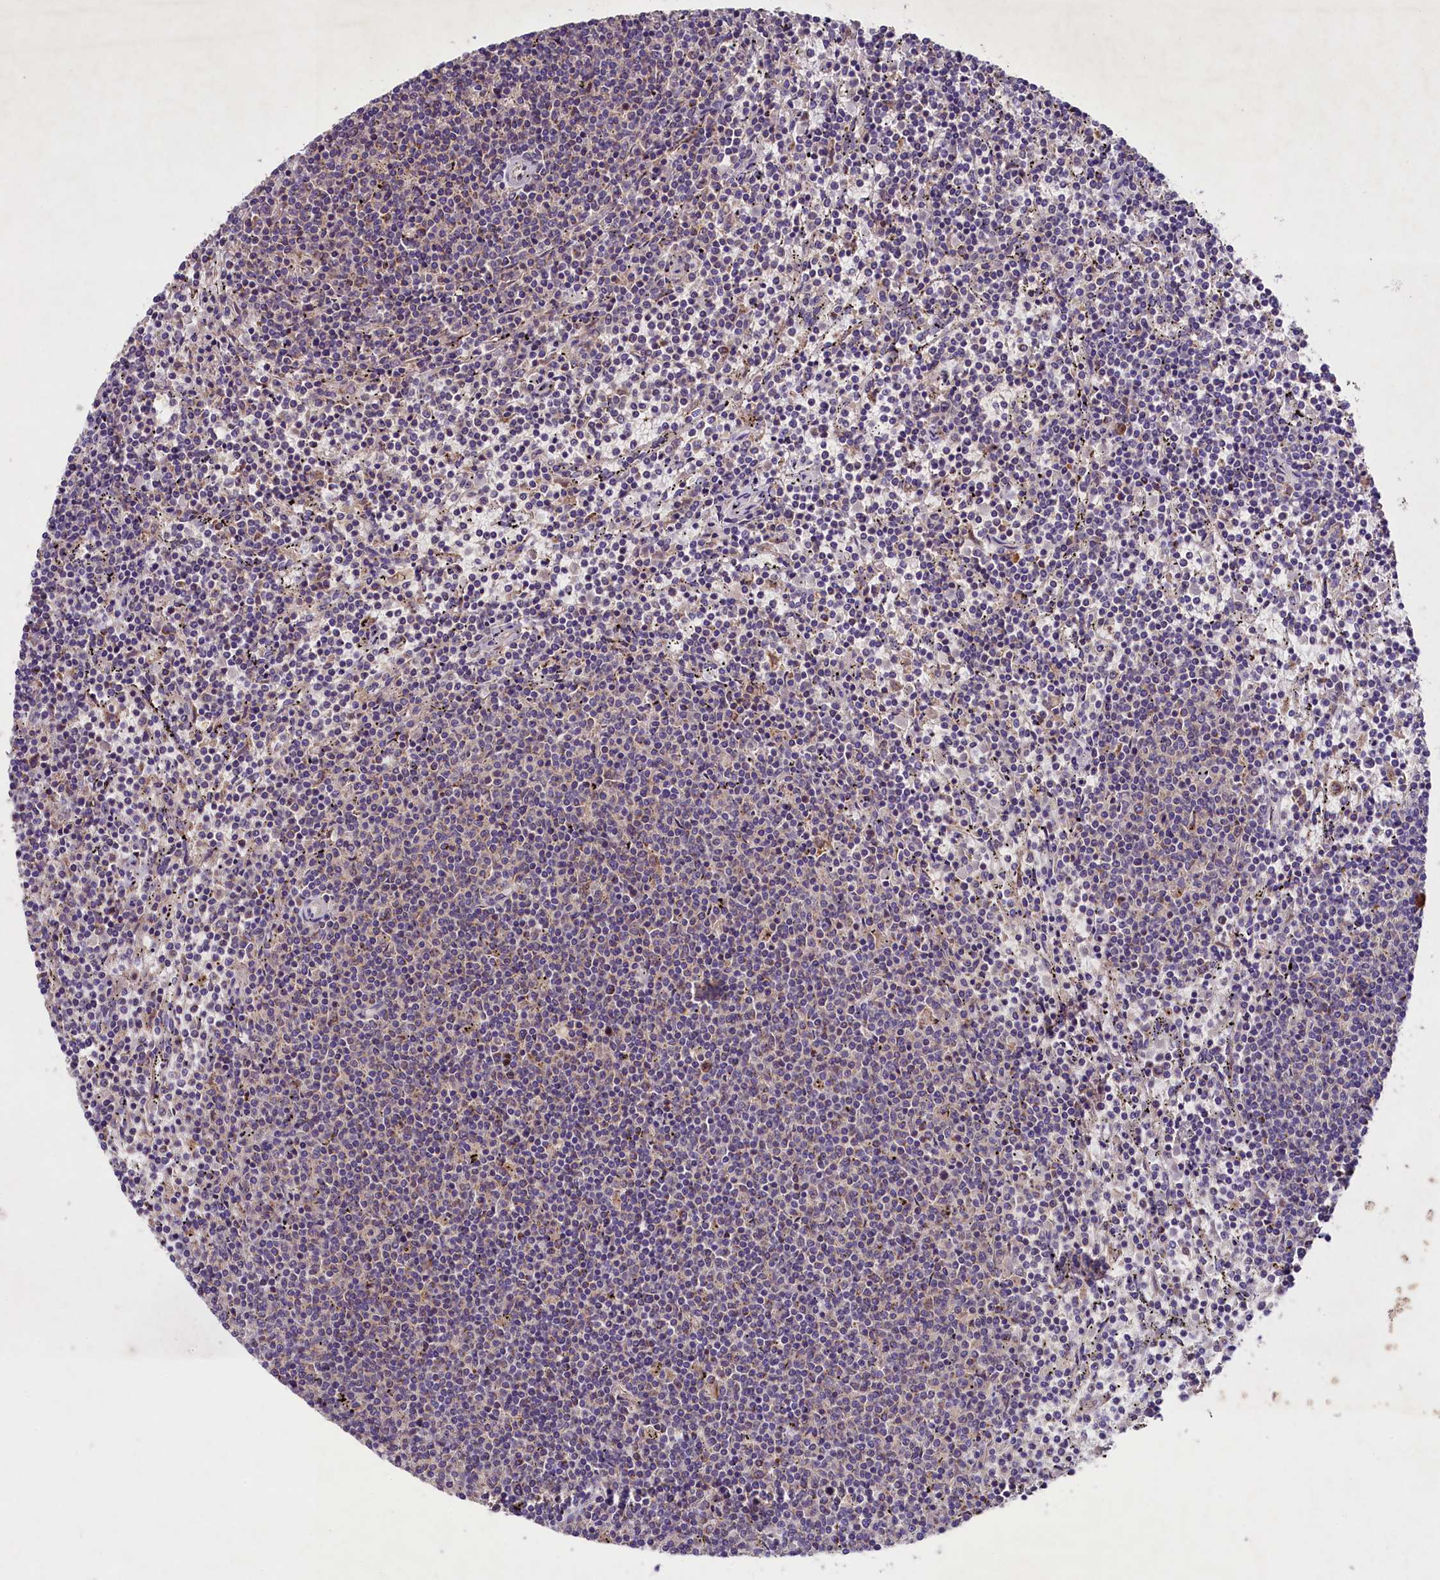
{"staining": {"intensity": "weak", "quantity": "<25%", "location": "cytoplasmic/membranous"}, "tissue": "lymphoma", "cell_type": "Tumor cells", "image_type": "cancer", "snomed": [{"axis": "morphology", "description": "Malignant lymphoma, non-Hodgkin's type, Low grade"}, {"axis": "topography", "description": "Spleen"}], "caption": "High power microscopy histopathology image of an IHC image of low-grade malignant lymphoma, non-Hodgkin's type, revealing no significant positivity in tumor cells. (Stains: DAB immunohistochemistry (IHC) with hematoxylin counter stain, Microscopy: brightfield microscopy at high magnification).", "gene": "PMPCB", "patient": {"sex": "female", "age": 50}}